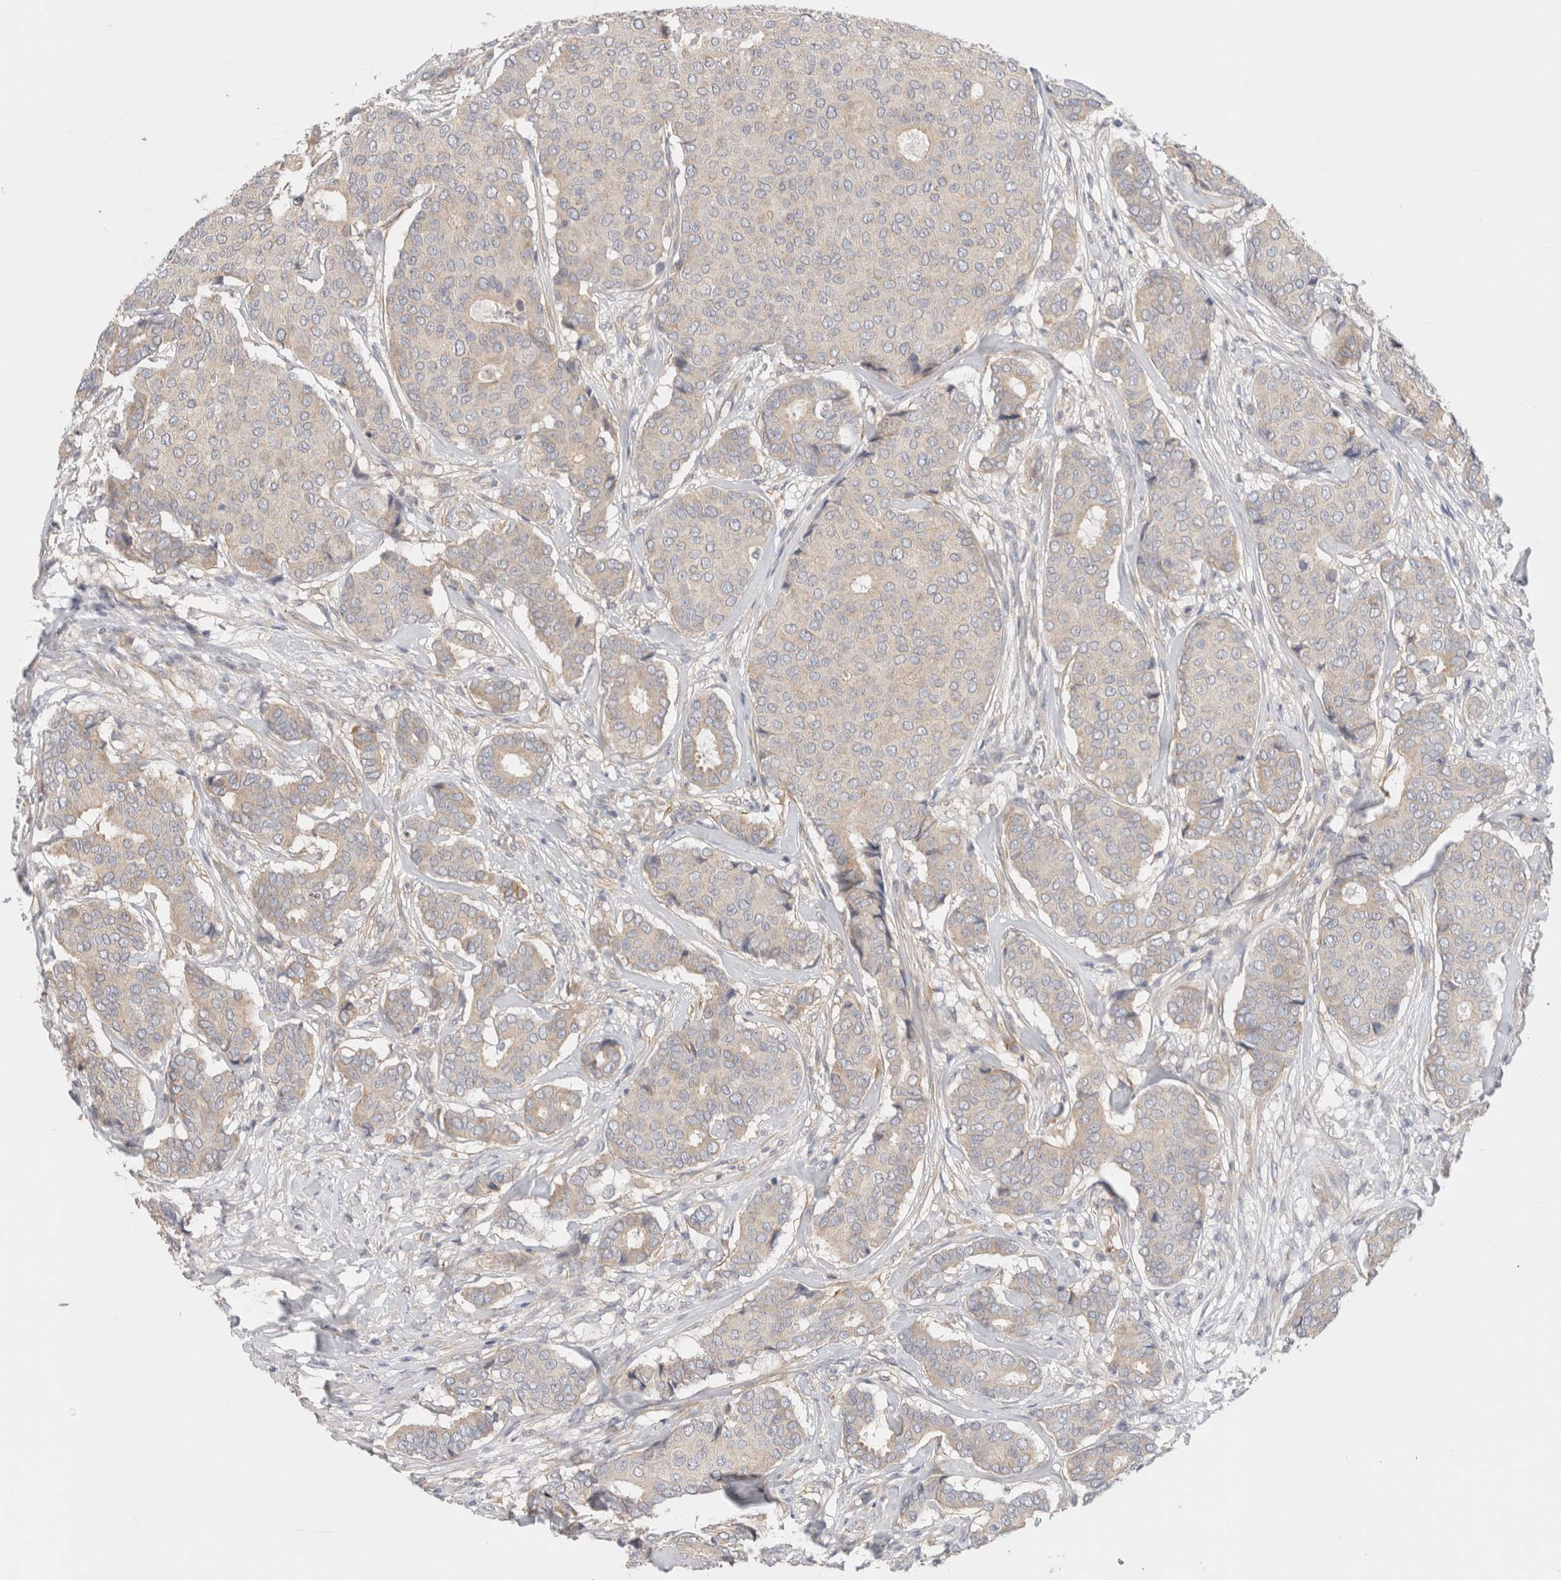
{"staining": {"intensity": "negative", "quantity": "none", "location": "none"}, "tissue": "breast cancer", "cell_type": "Tumor cells", "image_type": "cancer", "snomed": [{"axis": "morphology", "description": "Duct carcinoma"}, {"axis": "topography", "description": "Breast"}], "caption": "A micrograph of invasive ductal carcinoma (breast) stained for a protein demonstrates no brown staining in tumor cells.", "gene": "SGK3", "patient": {"sex": "female", "age": 75}}